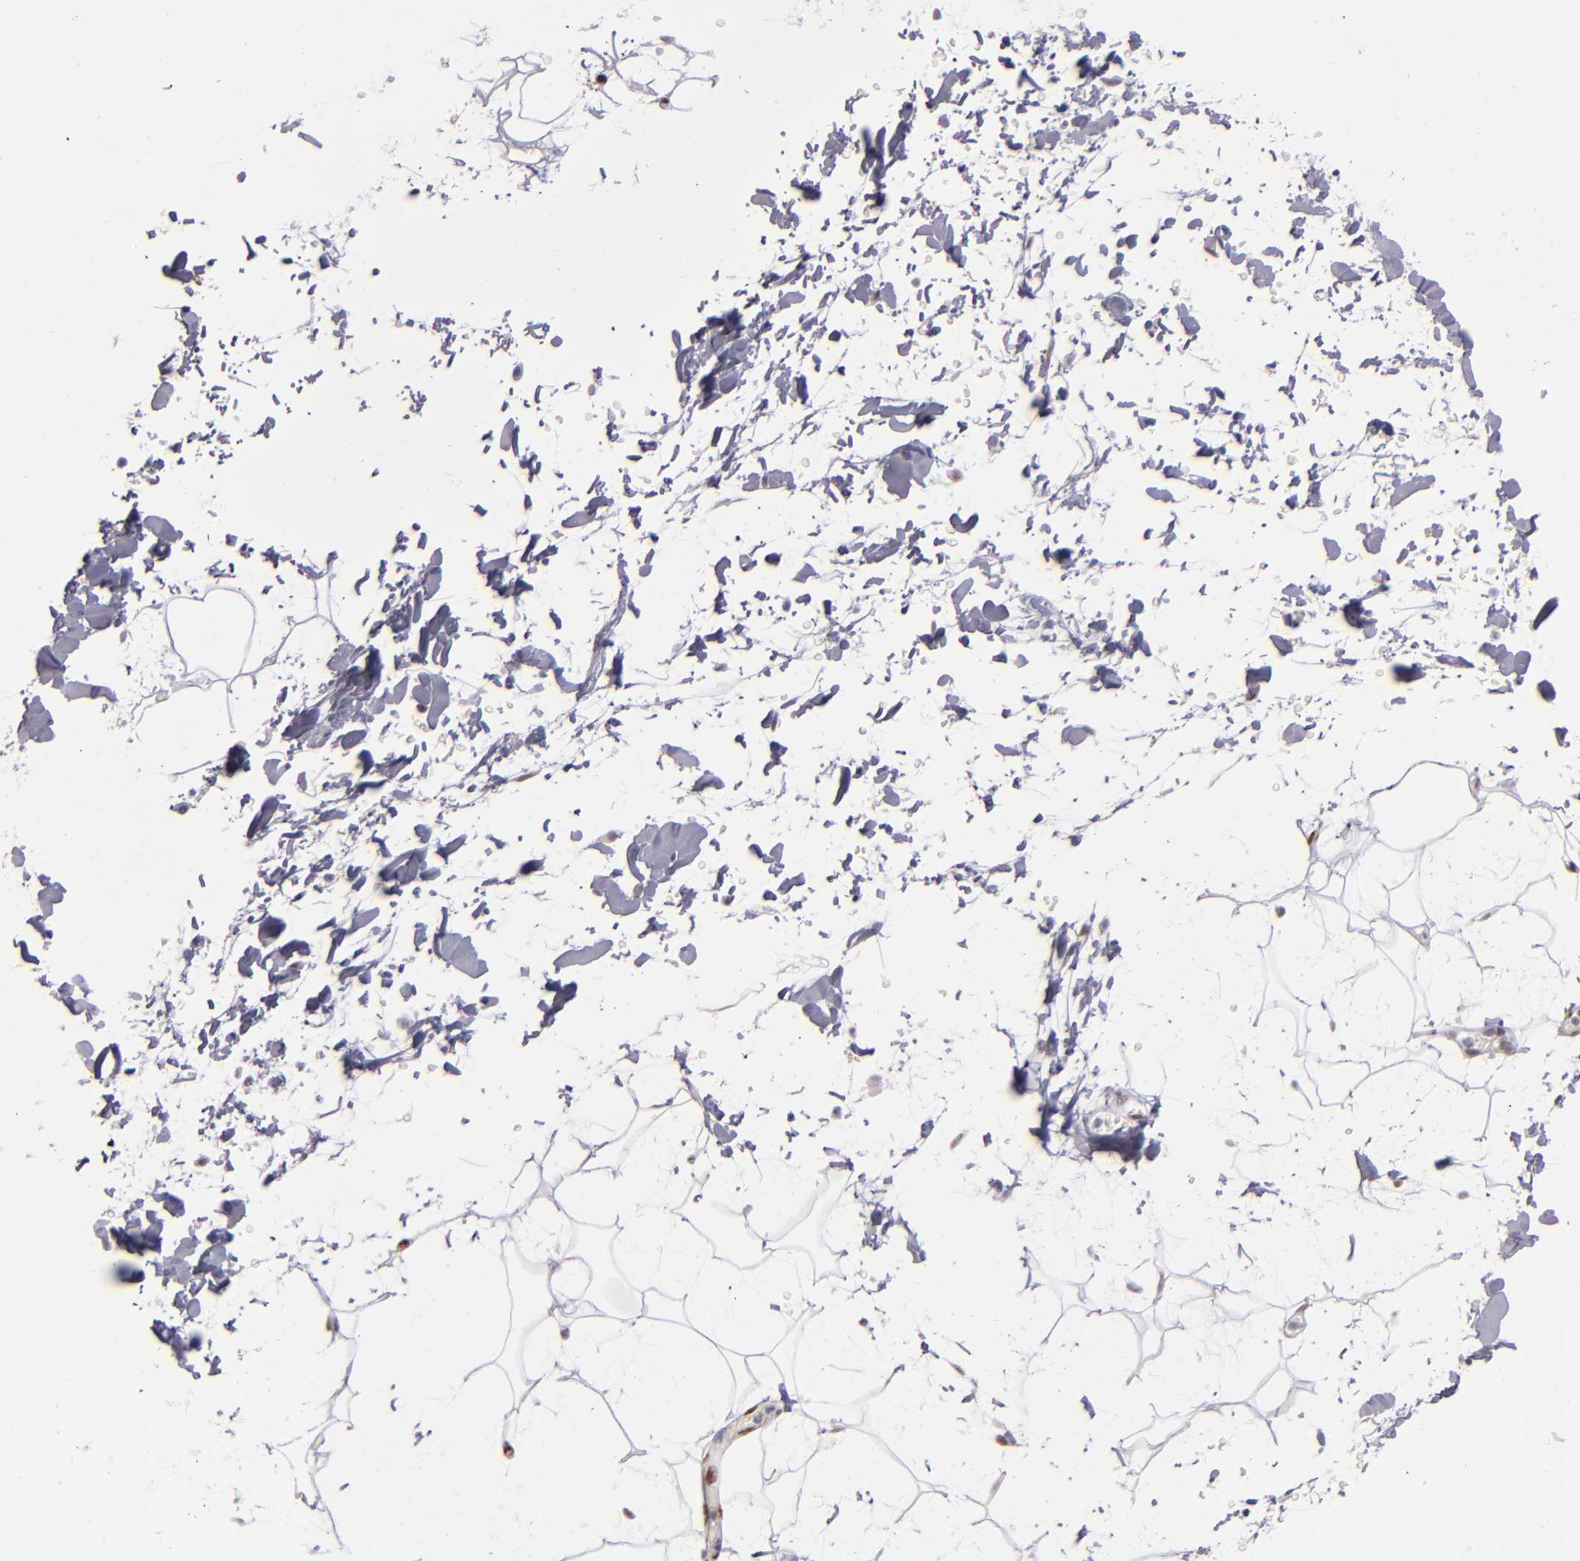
{"staining": {"intensity": "negative", "quantity": "none", "location": "none"}, "tissue": "adipose tissue", "cell_type": "Adipocytes", "image_type": "normal", "snomed": [{"axis": "morphology", "description": "Normal tissue, NOS"}, {"axis": "topography", "description": "Soft tissue"}], "caption": "Adipose tissue stained for a protein using IHC shows no staining adipocytes.", "gene": "TOP3A", "patient": {"sex": "male", "age": 72}}